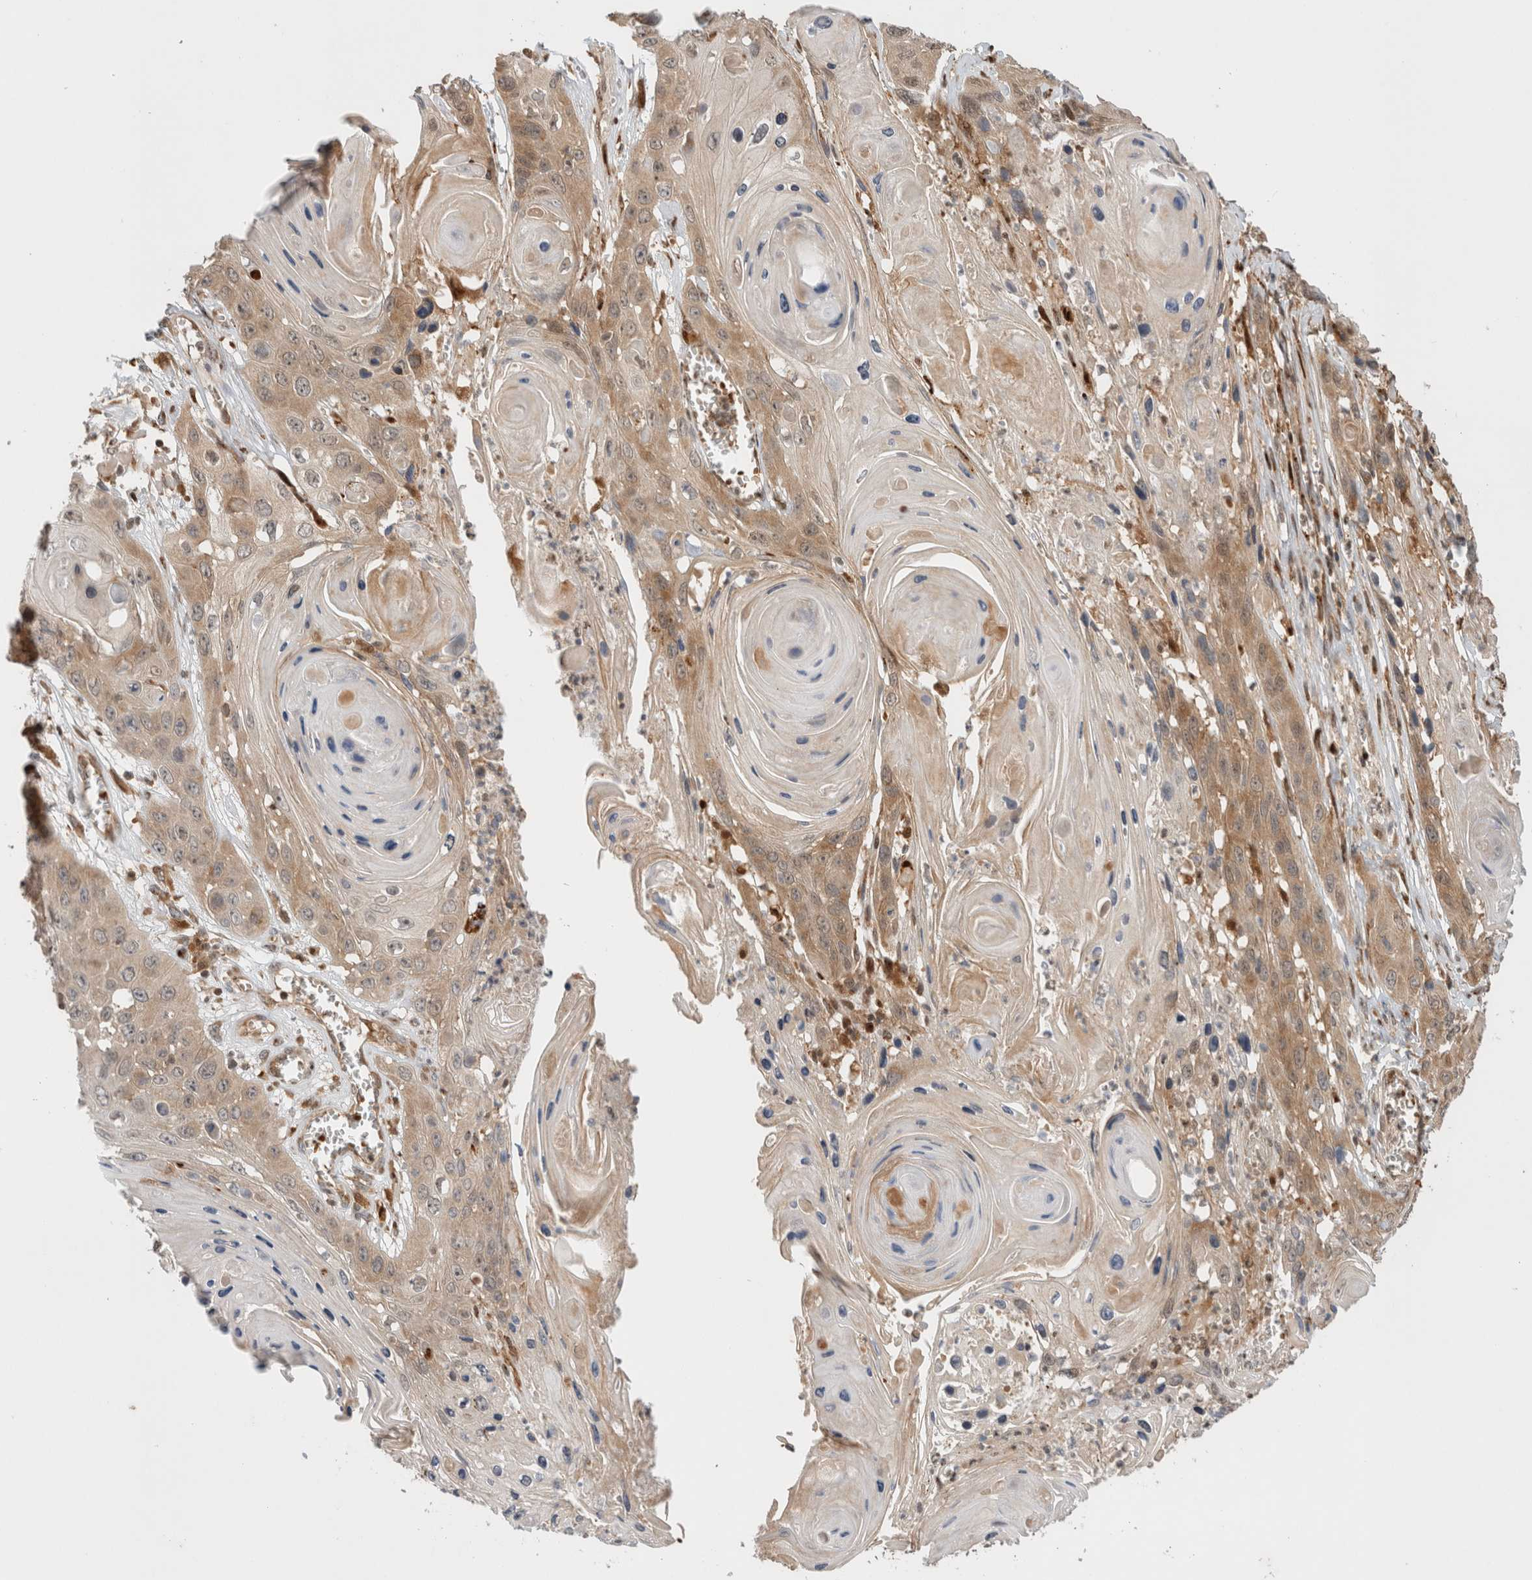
{"staining": {"intensity": "moderate", "quantity": "25%-75%", "location": "cytoplasmic/membranous"}, "tissue": "skin cancer", "cell_type": "Tumor cells", "image_type": "cancer", "snomed": [{"axis": "morphology", "description": "Squamous cell carcinoma, NOS"}, {"axis": "topography", "description": "Skin"}], "caption": "This photomicrograph shows immunohistochemistry (IHC) staining of human skin cancer, with medium moderate cytoplasmic/membranous positivity in about 25%-75% of tumor cells.", "gene": "OTUD6B", "patient": {"sex": "male", "age": 55}}